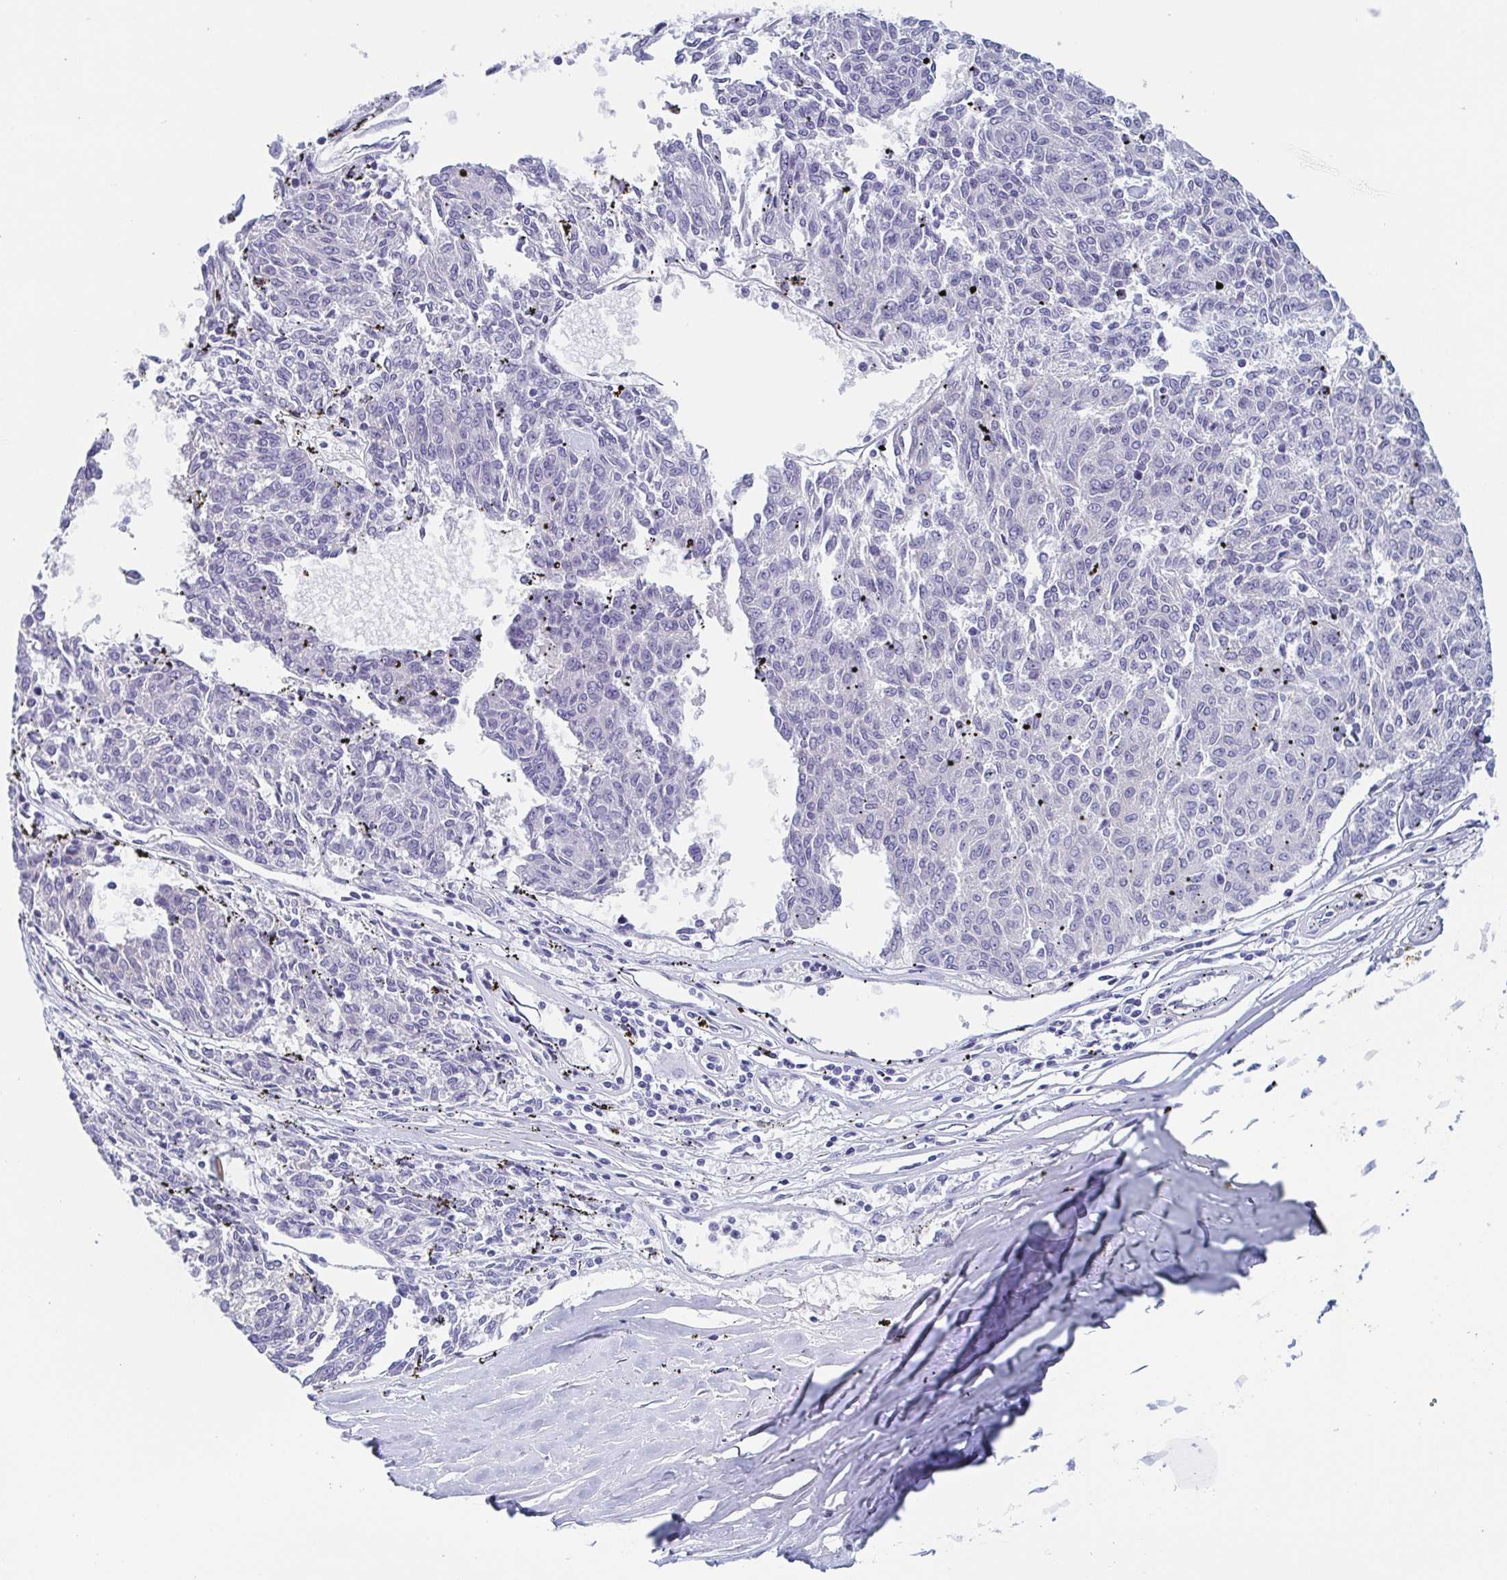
{"staining": {"intensity": "negative", "quantity": "none", "location": "none"}, "tissue": "melanoma", "cell_type": "Tumor cells", "image_type": "cancer", "snomed": [{"axis": "morphology", "description": "Malignant melanoma, NOS"}, {"axis": "topography", "description": "Skin"}], "caption": "DAB (3,3'-diaminobenzidine) immunohistochemical staining of human melanoma displays no significant staining in tumor cells. (Immunohistochemistry (ihc), brightfield microscopy, high magnification).", "gene": "DYNC1I1", "patient": {"sex": "female", "age": 72}}